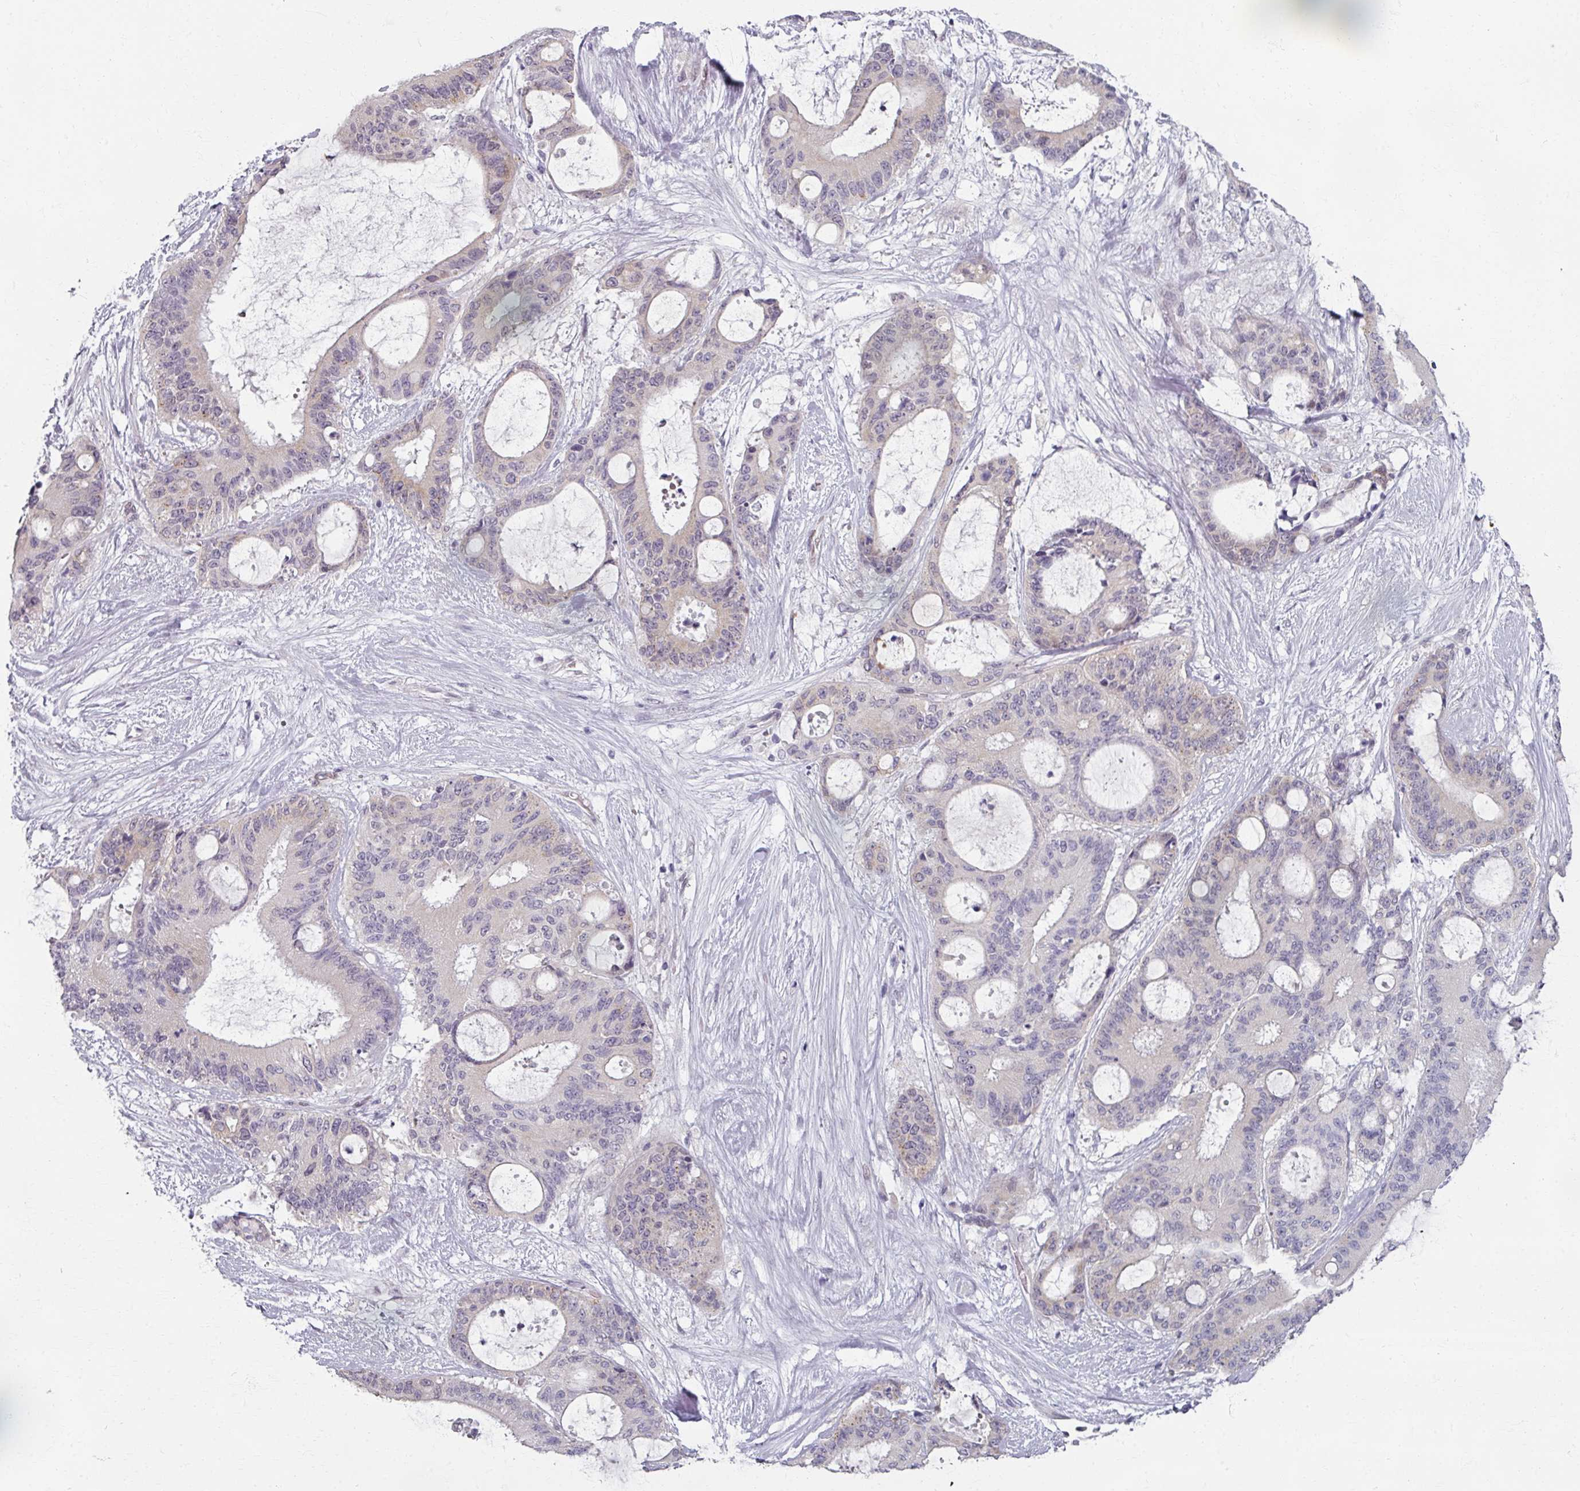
{"staining": {"intensity": "weak", "quantity": "<25%", "location": "cytoplasmic/membranous"}, "tissue": "liver cancer", "cell_type": "Tumor cells", "image_type": "cancer", "snomed": [{"axis": "morphology", "description": "Normal tissue, NOS"}, {"axis": "morphology", "description": "Cholangiocarcinoma"}, {"axis": "topography", "description": "Liver"}, {"axis": "topography", "description": "Peripheral nerve tissue"}], "caption": "An image of liver cancer stained for a protein shows no brown staining in tumor cells.", "gene": "RIPOR3", "patient": {"sex": "female", "age": 73}}